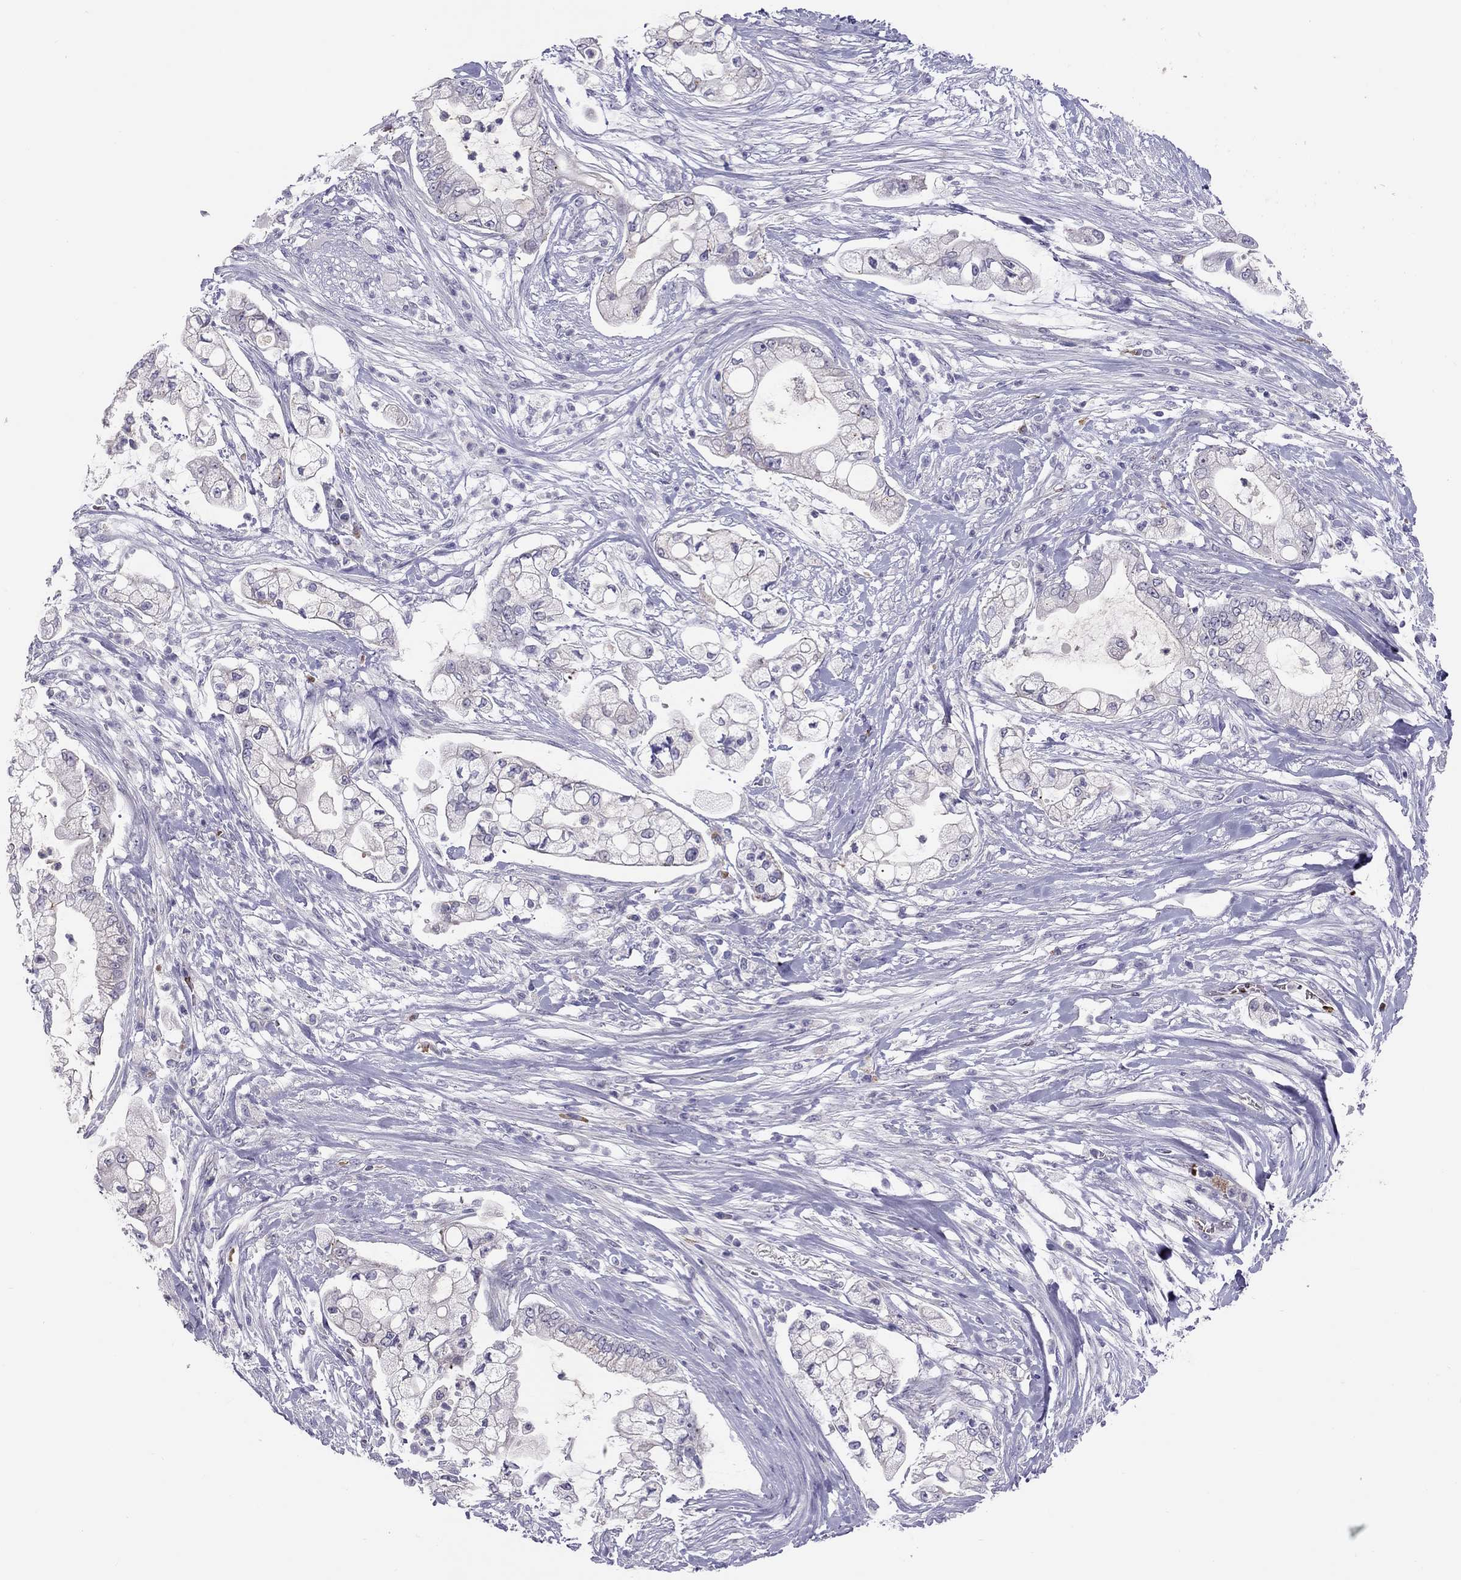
{"staining": {"intensity": "negative", "quantity": "none", "location": "none"}, "tissue": "pancreatic cancer", "cell_type": "Tumor cells", "image_type": "cancer", "snomed": [{"axis": "morphology", "description": "Adenocarcinoma, NOS"}, {"axis": "topography", "description": "Pancreas"}], "caption": "DAB (3,3'-diaminobenzidine) immunohistochemical staining of pancreatic adenocarcinoma demonstrates no significant staining in tumor cells.", "gene": "FRMD1", "patient": {"sex": "female", "age": 69}}